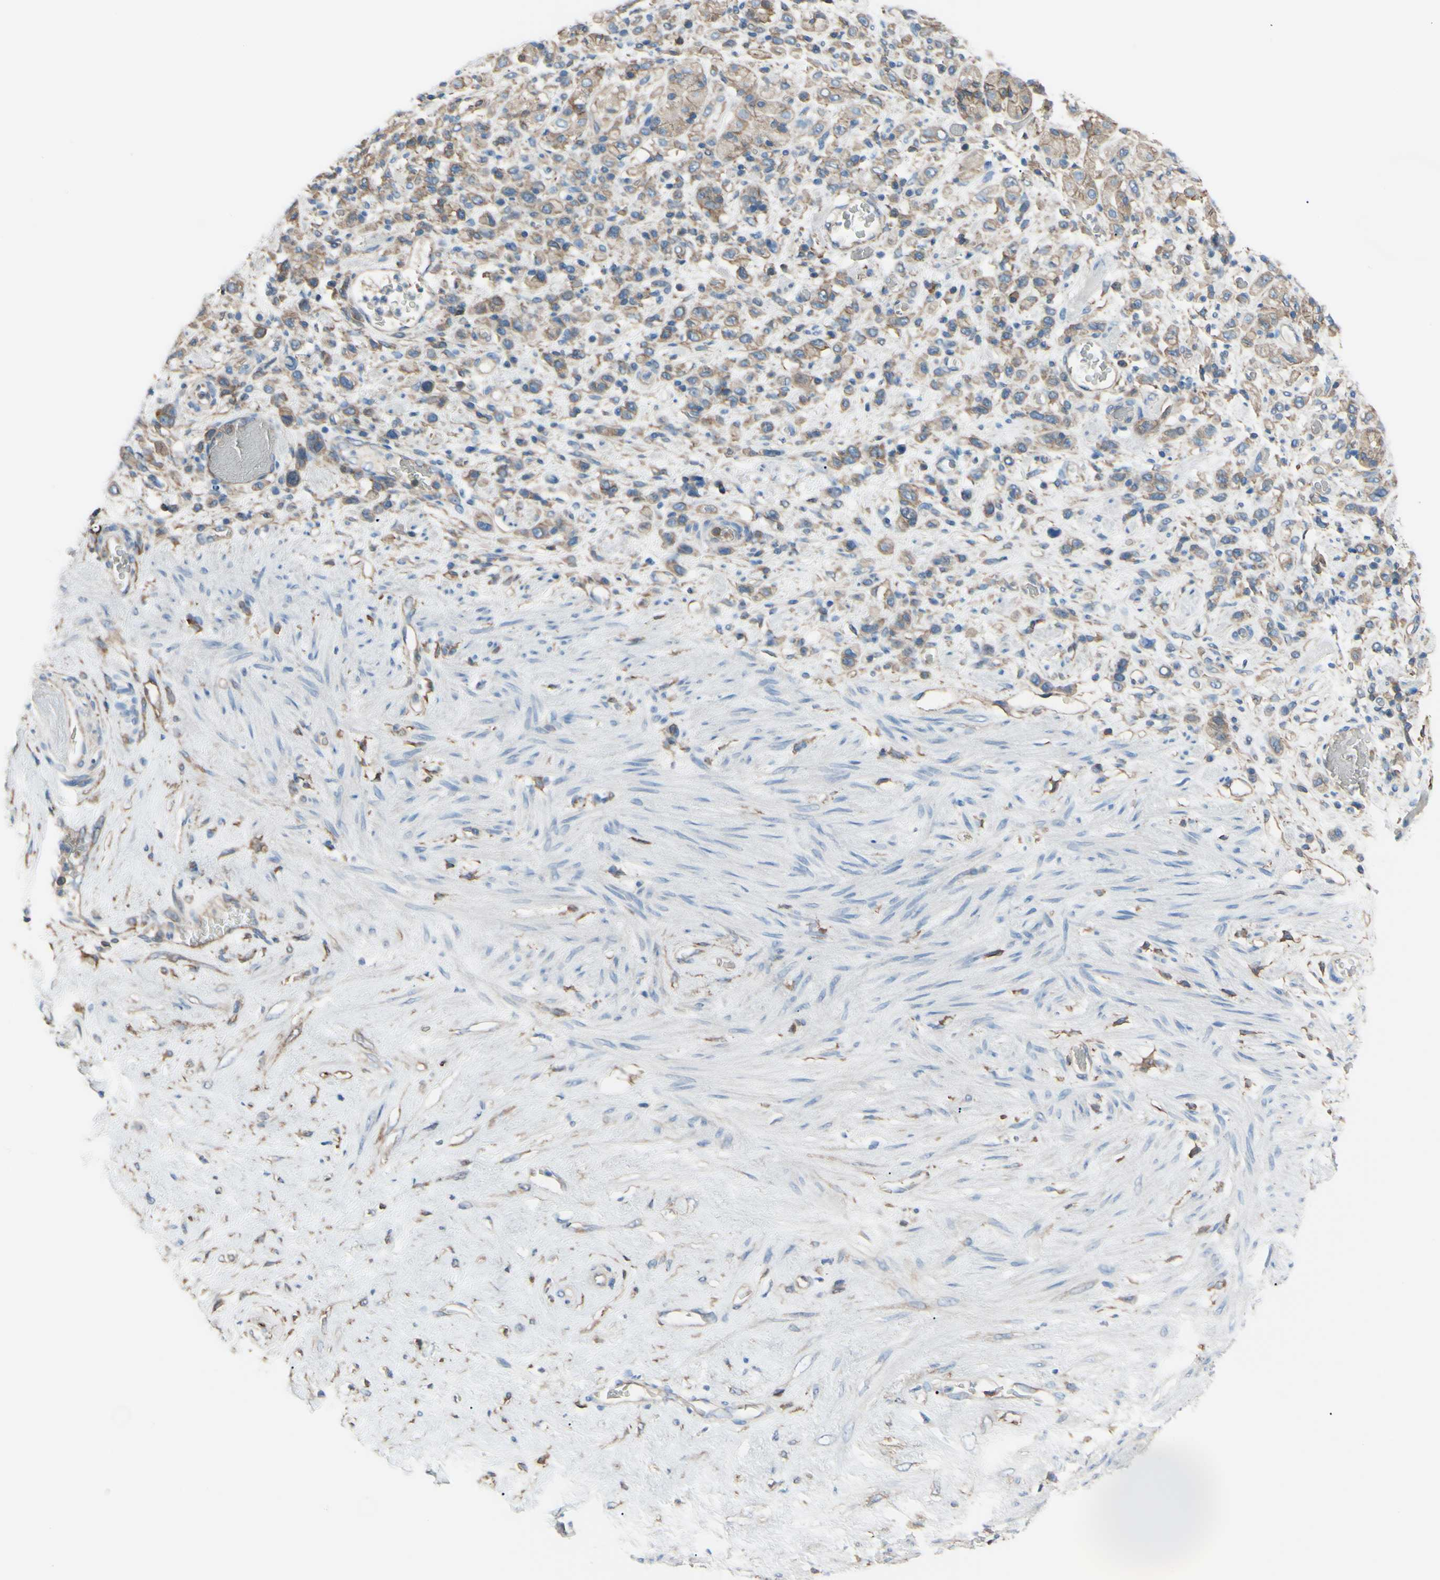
{"staining": {"intensity": "weak", "quantity": ">75%", "location": "cytoplasmic/membranous"}, "tissue": "stomach cancer", "cell_type": "Tumor cells", "image_type": "cancer", "snomed": [{"axis": "morphology", "description": "Adenocarcinoma, NOS"}, {"axis": "morphology", "description": "Adenocarcinoma, High grade"}, {"axis": "topography", "description": "Stomach, upper"}, {"axis": "topography", "description": "Stomach, lower"}], "caption": "The photomicrograph reveals staining of stomach cancer (high-grade adenocarcinoma), revealing weak cytoplasmic/membranous protein expression (brown color) within tumor cells. The staining is performed using DAB brown chromogen to label protein expression. The nuclei are counter-stained blue using hematoxylin.", "gene": "ADD1", "patient": {"sex": "female", "age": 65}}